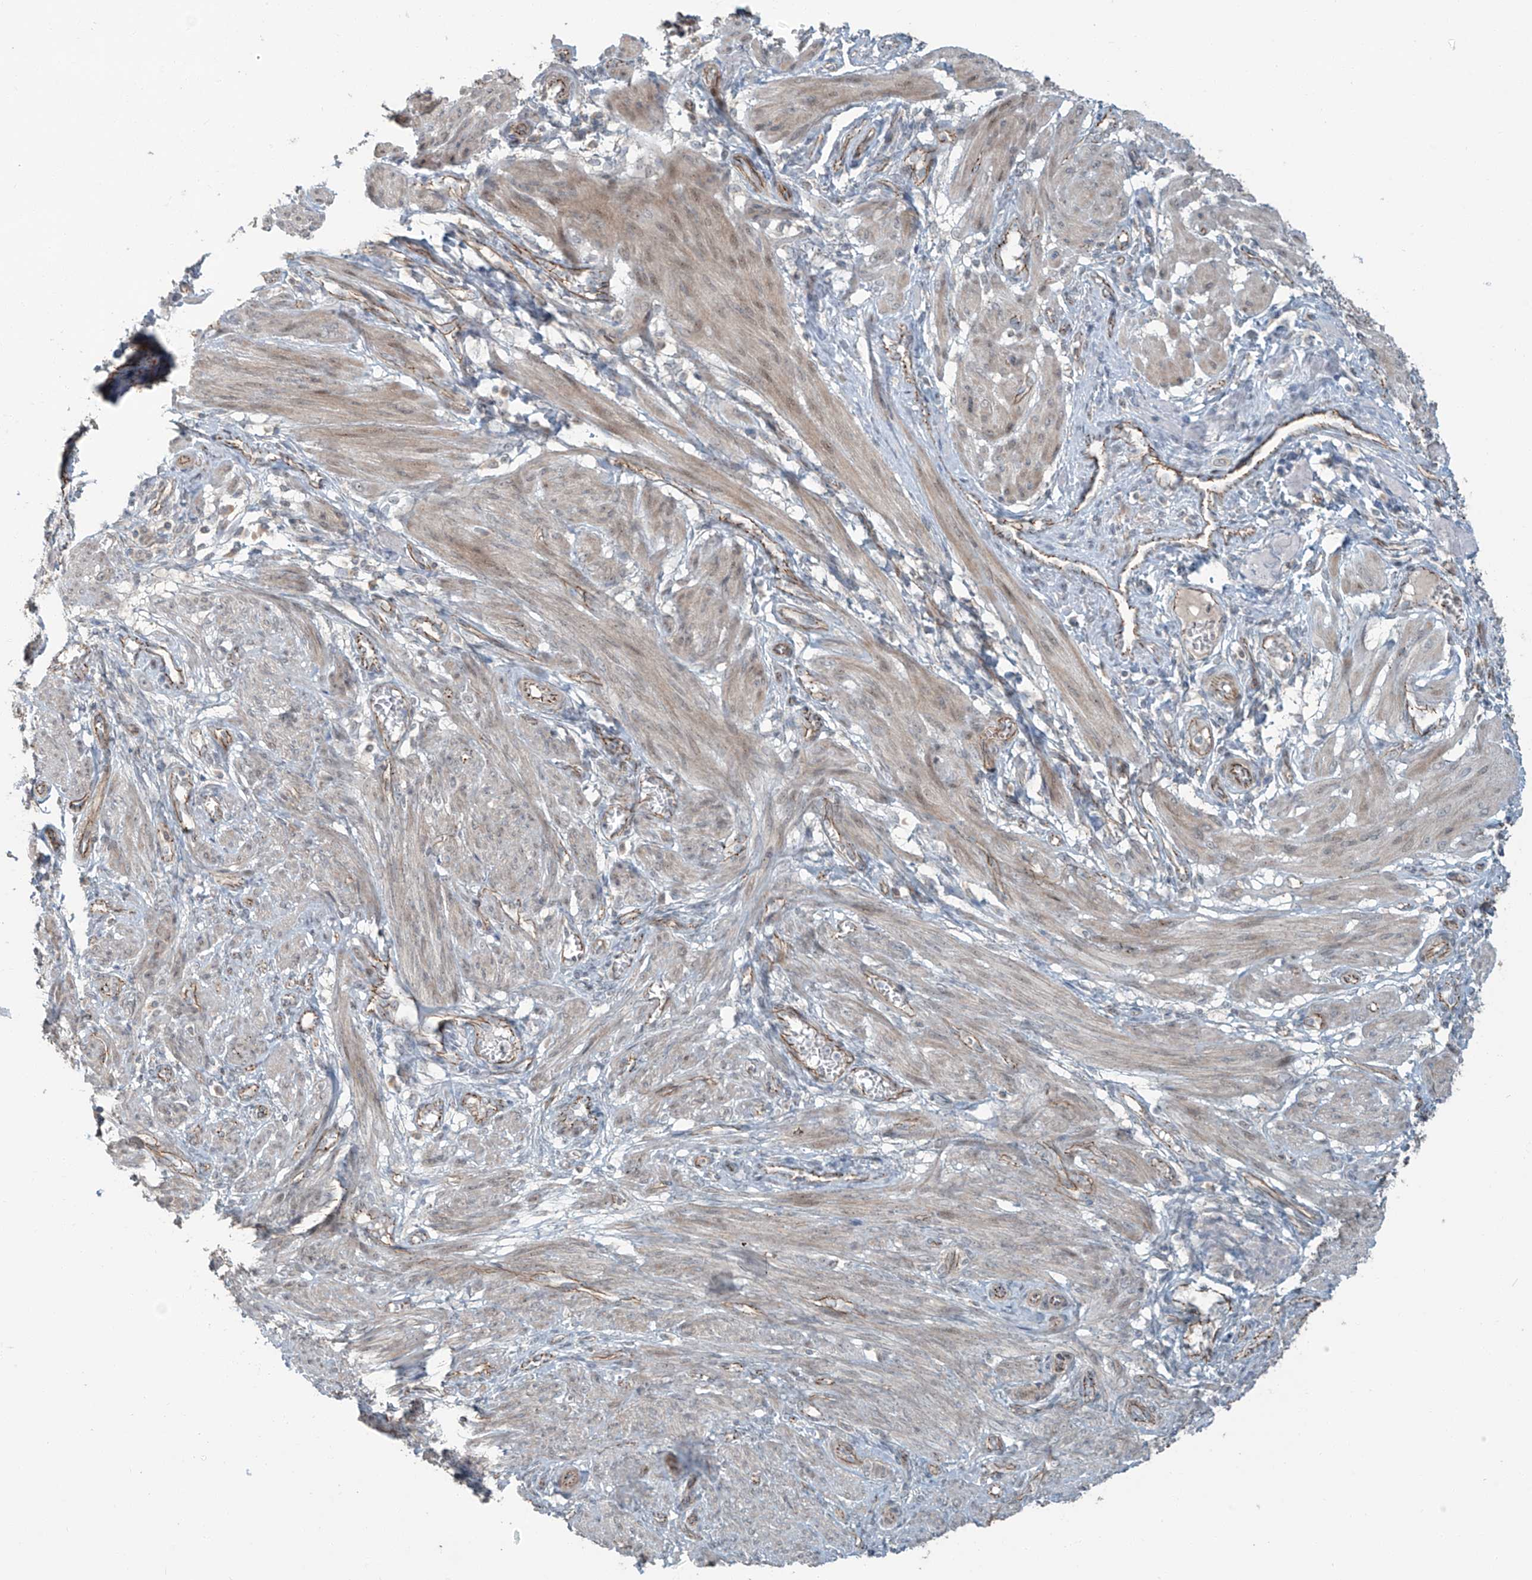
{"staining": {"intensity": "weak", "quantity": ">75%", "location": "cytoplasmic/membranous,nuclear"}, "tissue": "smooth muscle", "cell_type": "Smooth muscle cells", "image_type": "normal", "snomed": [{"axis": "morphology", "description": "Normal tissue, NOS"}, {"axis": "topography", "description": "Smooth muscle"}], "caption": "A photomicrograph showing weak cytoplasmic/membranous,nuclear positivity in about >75% of smooth muscle cells in normal smooth muscle, as visualized by brown immunohistochemical staining.", "gene": "ZNF16", "patient": {"sex": "female", "age": 39}}